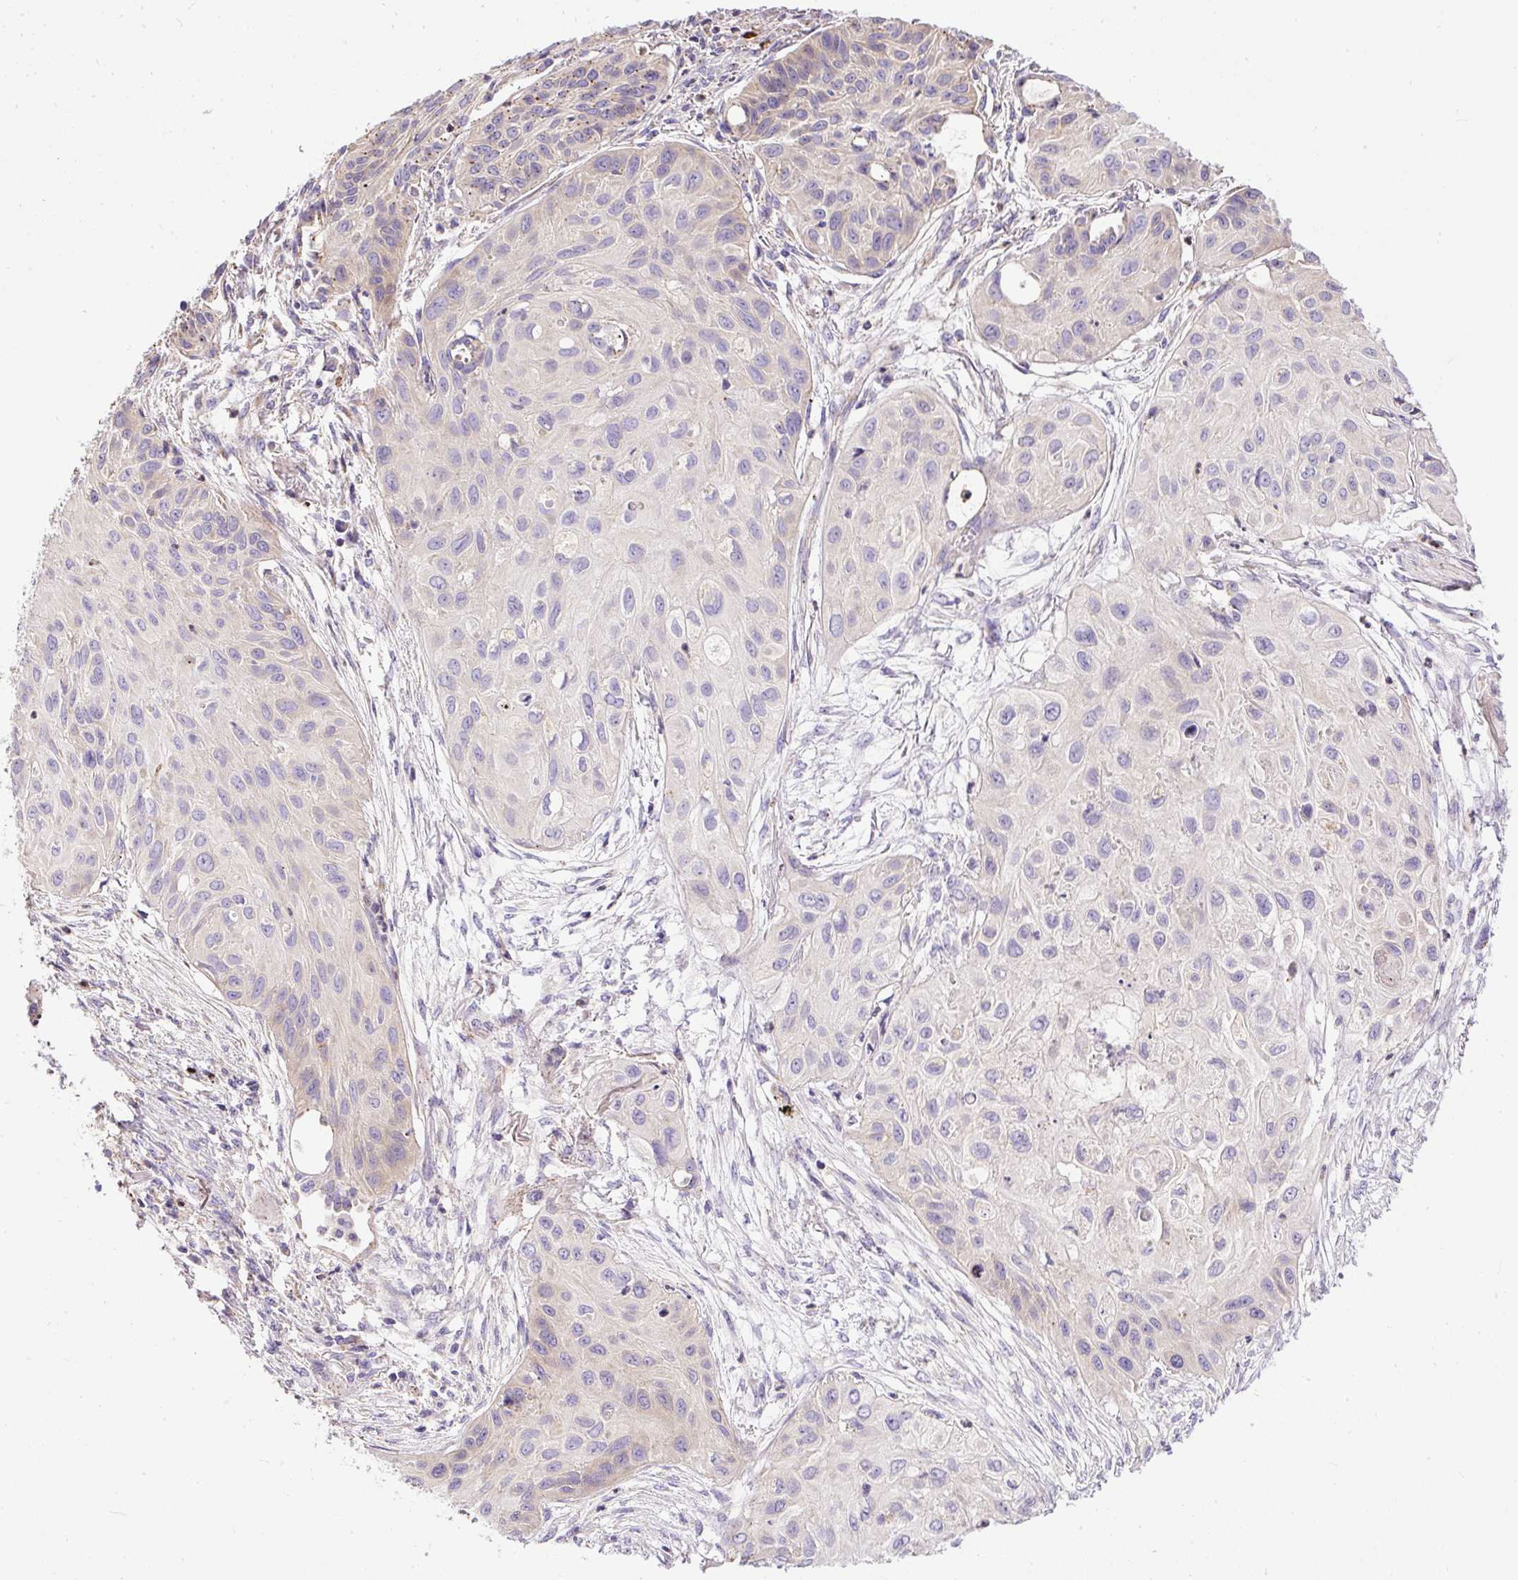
{"staining": {"intensity": "negative", "quantity": "none", "location": "none"}, "tissue": "lung cancer", "cell_type": "Tumor cells", "image_type": "cancer", "snomed": [{"axis": "morphology", "description": "Squamous cell carcinoma, NOS"}, {"axis": "topography", "description": "Lung"}], "caption": "Immunohistochemistry (IHC) micrograph of squamous cell carcinoma (lung) stained for a protein (brown), which exhibits no expression in tumor cells.", "gene": "CFAP47", "patient": {"sex": "male", "age": 71}}